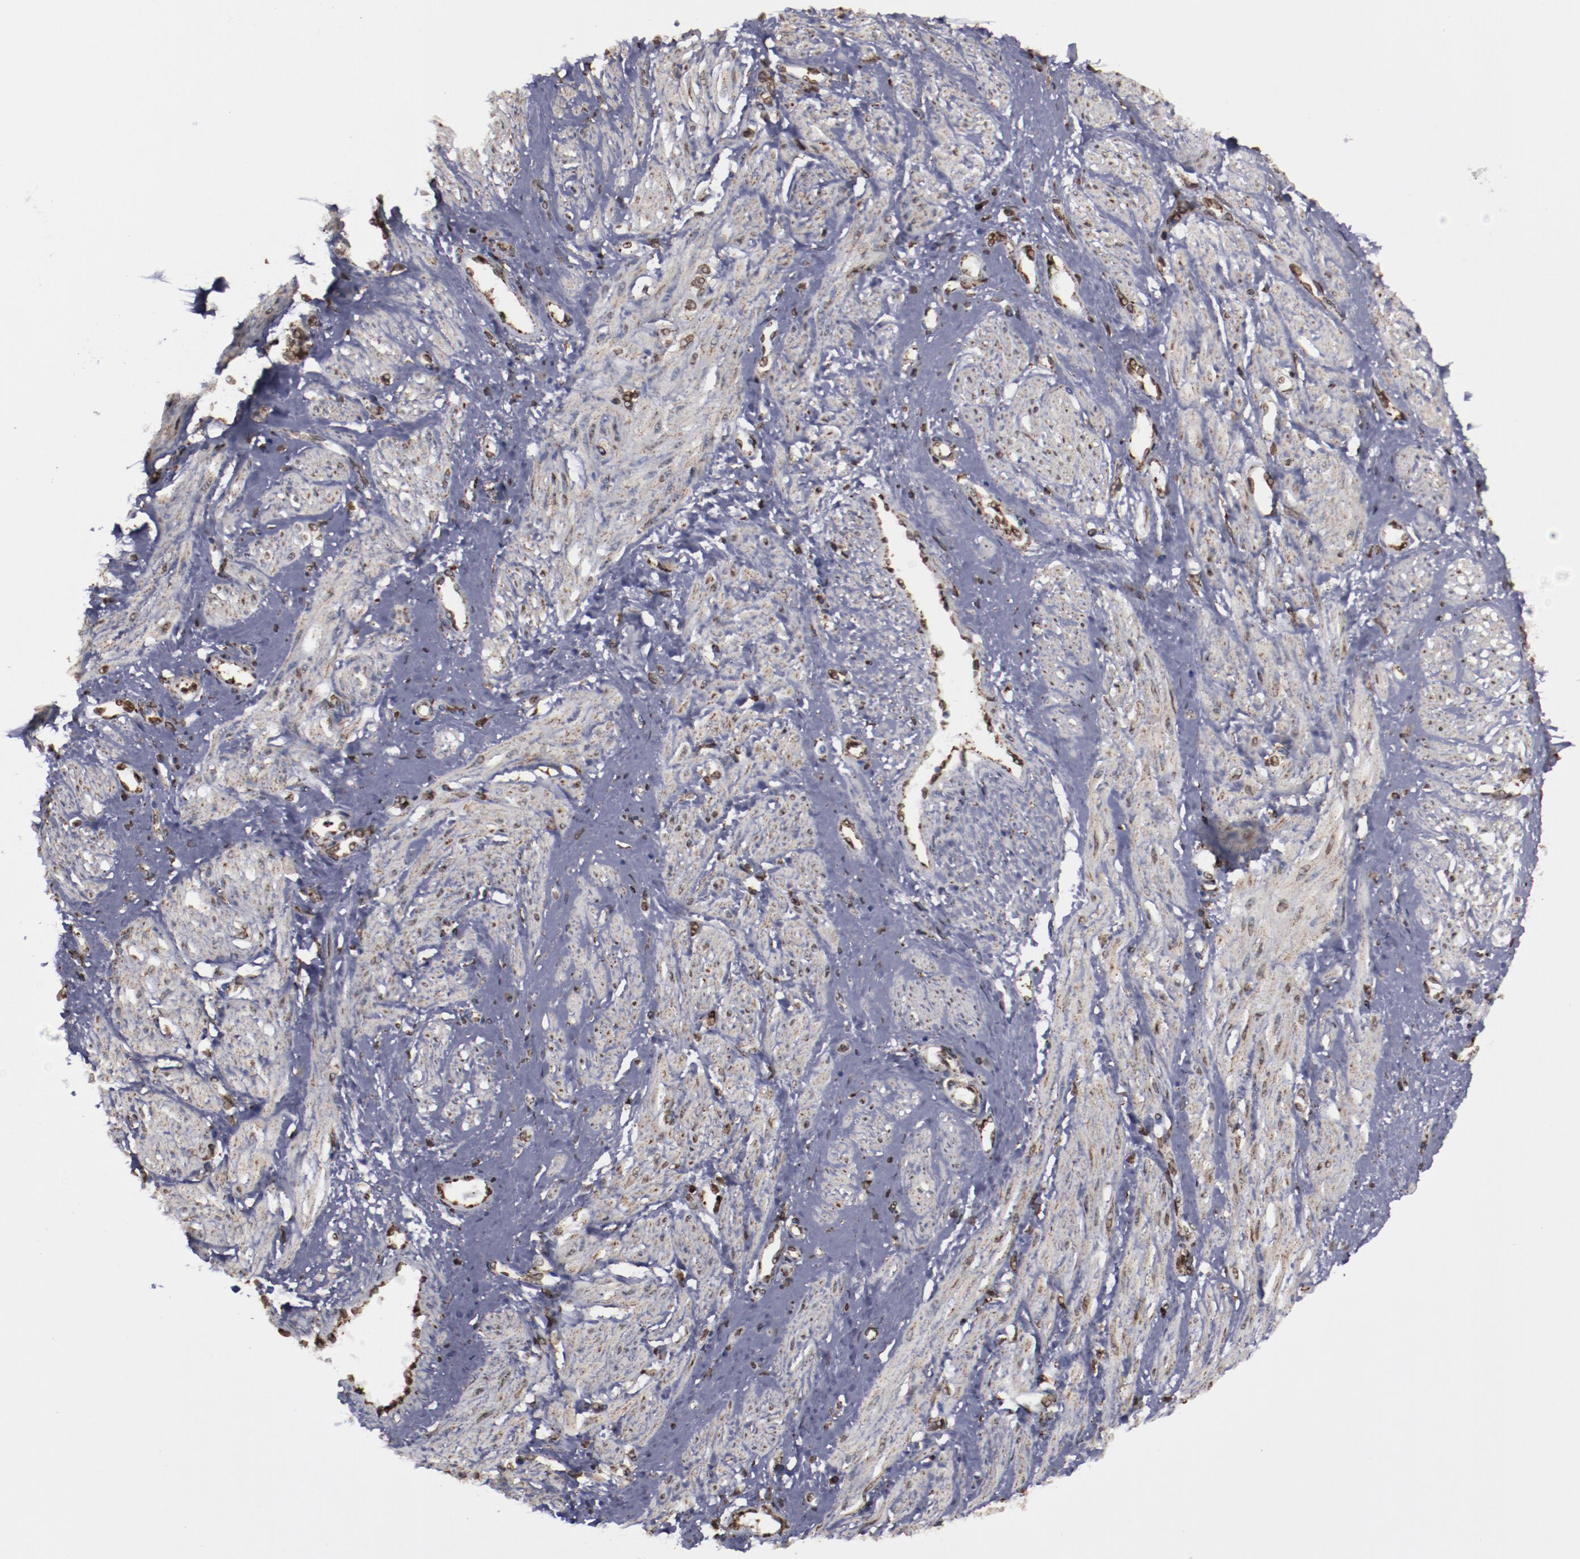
{"staining": {"intensity": "moderate", "quantity": "25%-75%", "location": "cytoplasmic/membranous"}, "tissue": "smooth muscle", "cell_type": "Smooth muscle cells", "image_type": "normal", "snomed": [{"axis": "morphology", "description": "Normal tissue, NOS"}, {"axis": "topography", "description": "Smooth muscle"}, {"axis": "topography", "description": "Uterus"}], "caption": "Immunohistochemistry image of unremarkable human smooth muscle stained for a protein (brown), which displays medium levels of moderate cytoplasmic/membranous expression in approximately 25%-75% of smooth muscle cells.", "gene": "ERLIN2", "patient": {"sex": "female", "age": 39}}